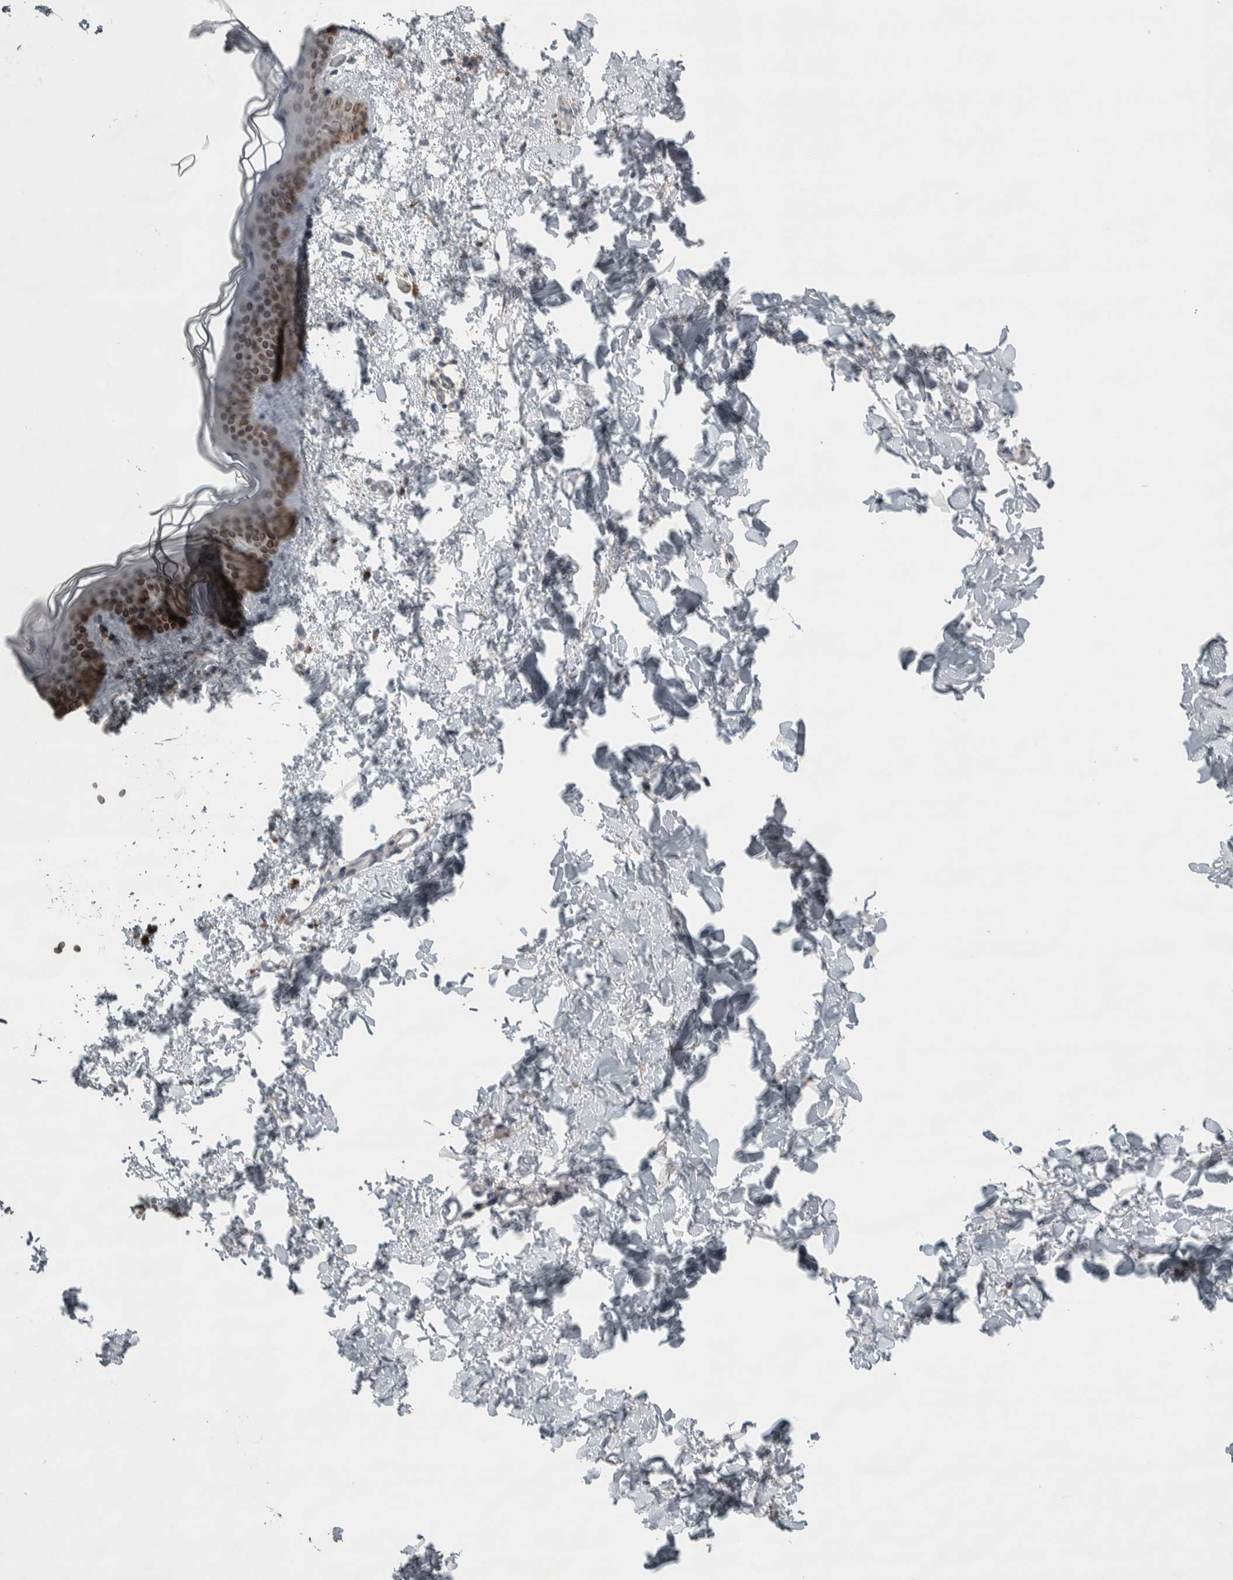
{"staining": {"intensity": "negative", "quantity": "none", "location": "none"}, "tissue": "skin", "cell_type": "Fibroblasts", "image_type": "normal", "snomed": [{"axis": "morphology", "description": "Normal tissue, NOS"}, {"axis": "topography", "description": "Skin"}], "caption": "Immunohistochemical staining of unremarkable skin reveals no significant expression in fibroblasts. The staining is performed using DAB brown chromogen with nuclei counter-stained in using hematoxylin.", "gene": "SIGMAR1", "patient": {"sex": "female", "age": 46}}